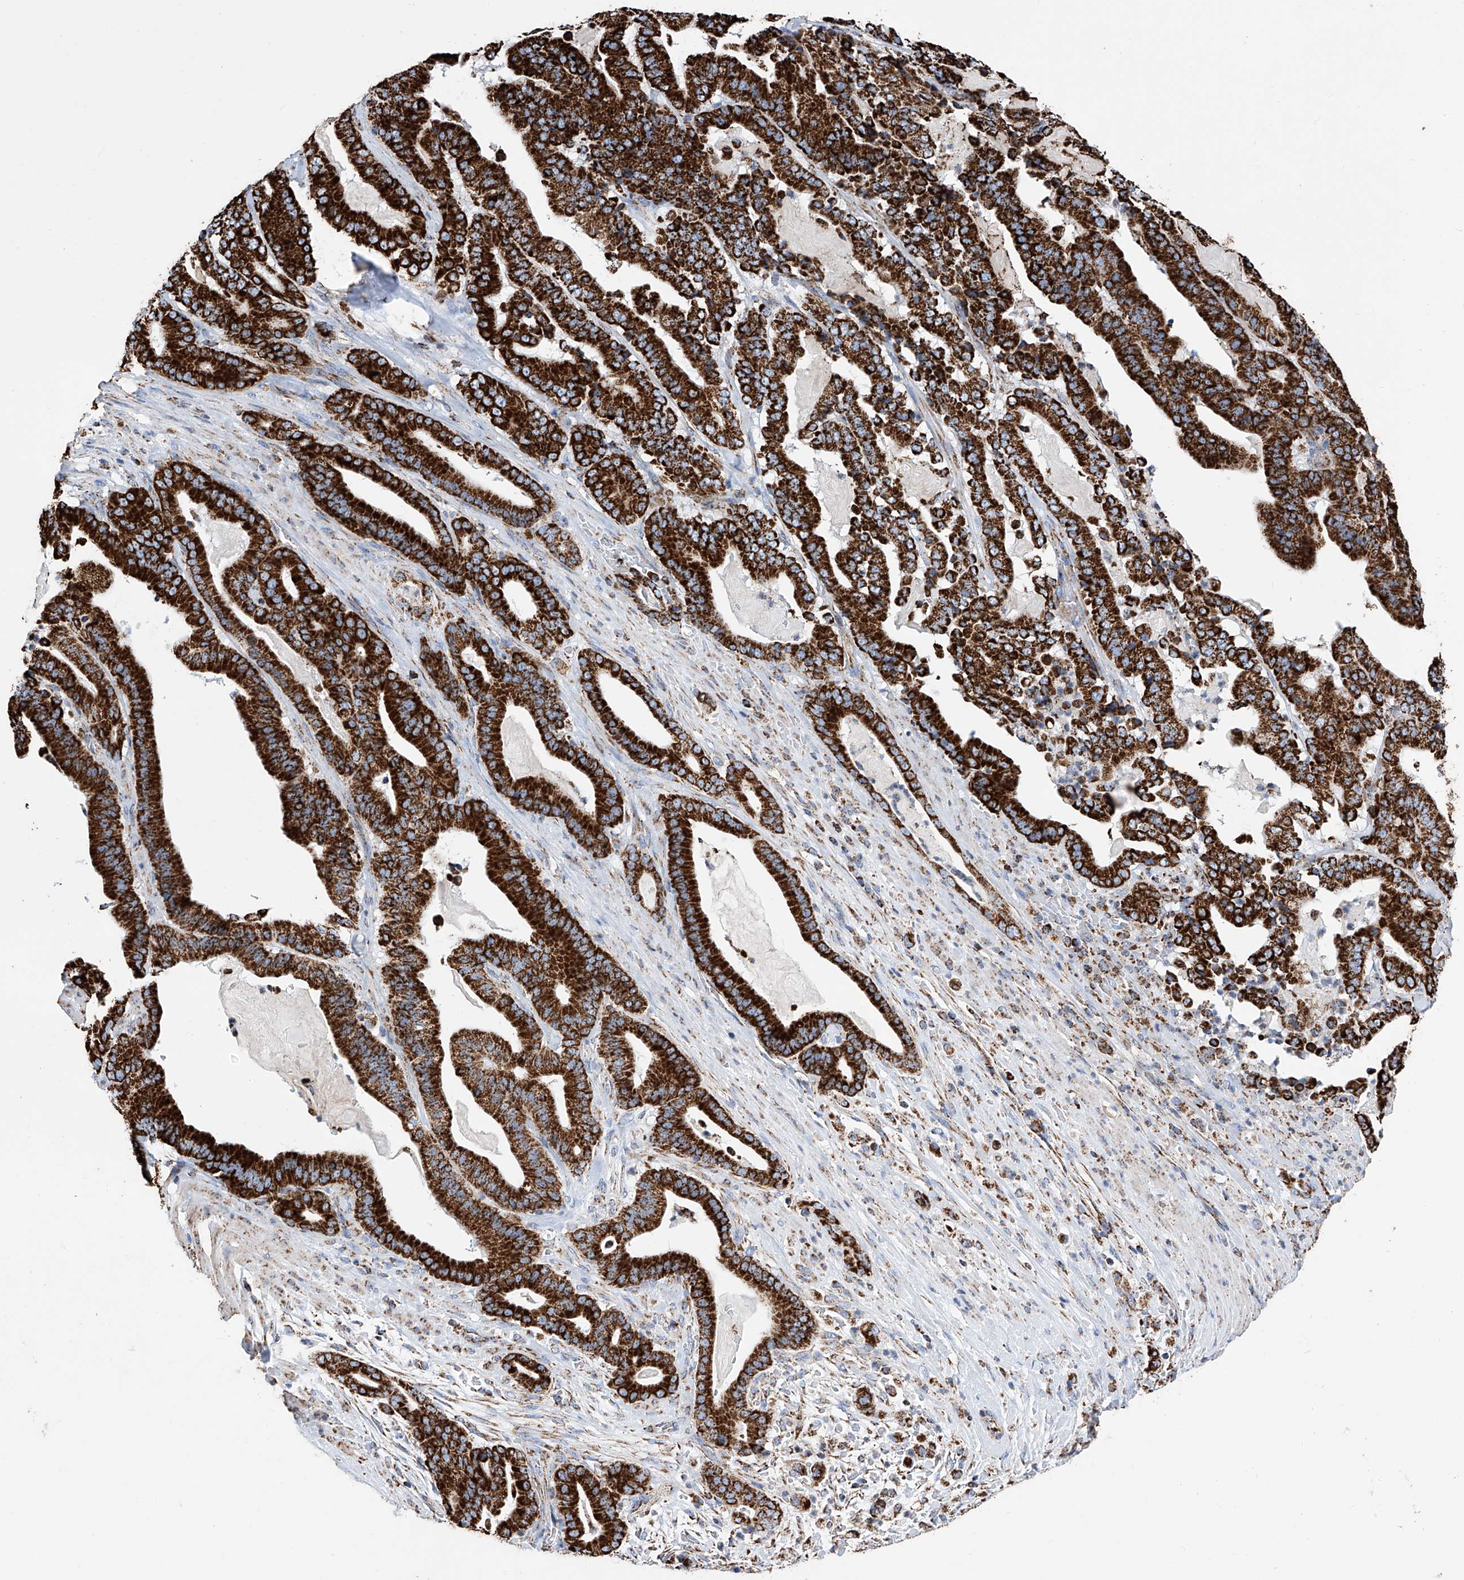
{"staining": {"intensity": "strong", "quantity": ">75%", "location": "cytoplasmic/membranous"}, "tissue": "pancreatic cancer", "cell_type": "Tumor cells", "image_type": "cancer", "snomed": [{"axis": "morphology", "description": "Adenocarcinoma, NOS"}, {"axis": "topography", "description": "Pancreas"}], "caption": "An IHC image of tumor tissue is shown. Protein staining in brown shows strong cytoplasmic/membranous positivity in pancreatic adenocarcinoma within tumor cells. Using DAB (3,3'-diaminobenzidine) (brown) and hematoxylin (blue) stains, captured at high magnification using brightfield microscopy.", "gene": "ATP5PF", "patient": {"sex": "male", "age": 63}}